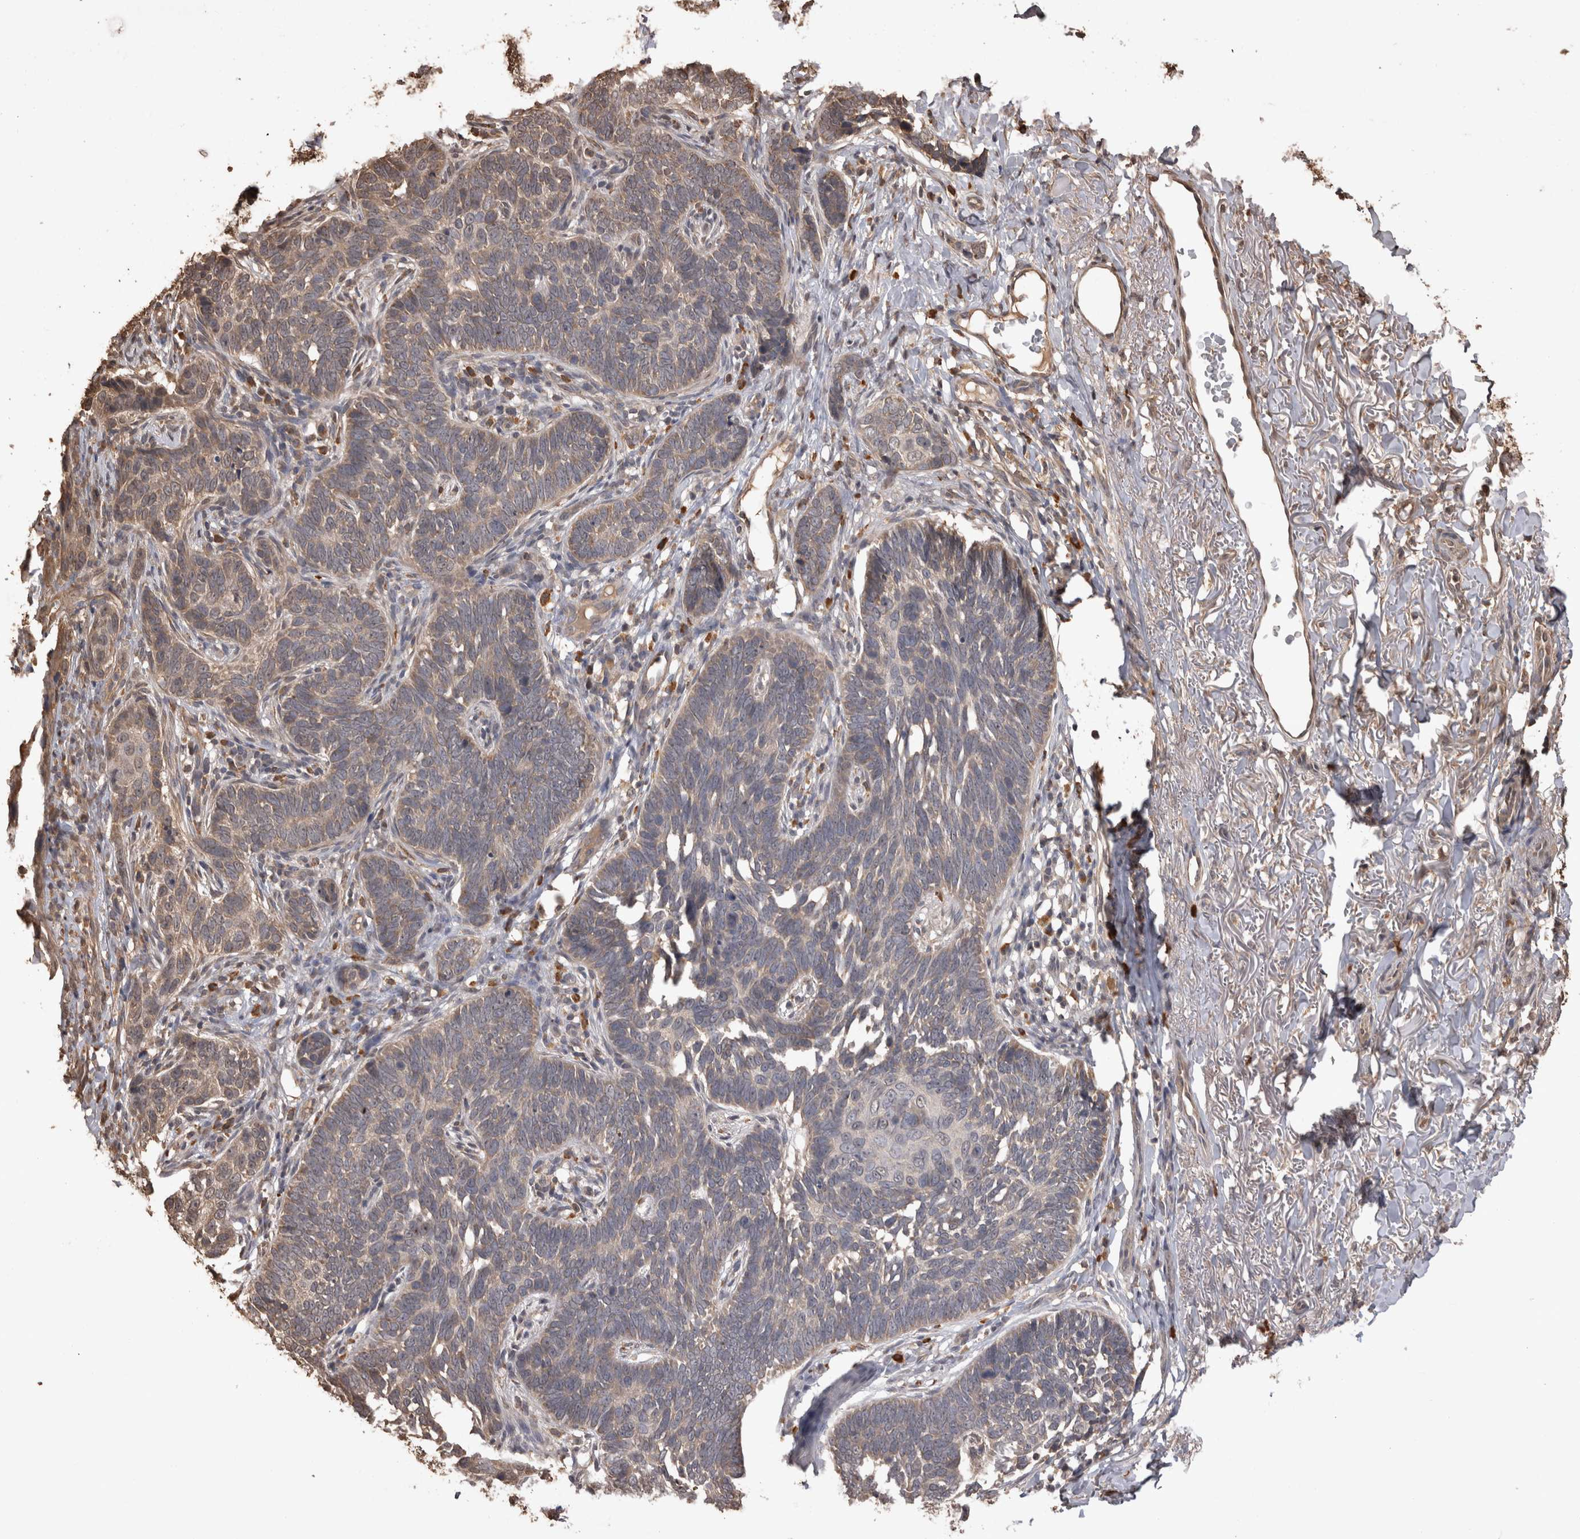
{"staining": {"intensity": "weak", "quantity": "25%-75%", "location": "cytoplasmic/membranous"}, "tissue": "skin cancer", "cell_type": "Tumor cells", "image_type": "cancer", "snomed": [{"axis": "morphology", "description": "Normal tissue, NOS"}, {"axis": "morphology", "description": "Basal cell carcinoma"}, {"axis": "topography", "description": "Skin"}], "caption": "DAB (3,3'-diaminobenzidine) immunohistochemical staining of basal cell carcinoma (skin) shows weak cytoplasmic/membranous protein expression in about 25%-75% of tumor cells. The staining was performed using DAB (3,3'-diaminobenzidine), with brown indicating positive protein expression. Nuclei are stained blue with hematoxylin.", "gene": "SOCS5", "patient": {"sex": "male", "age": 77}}